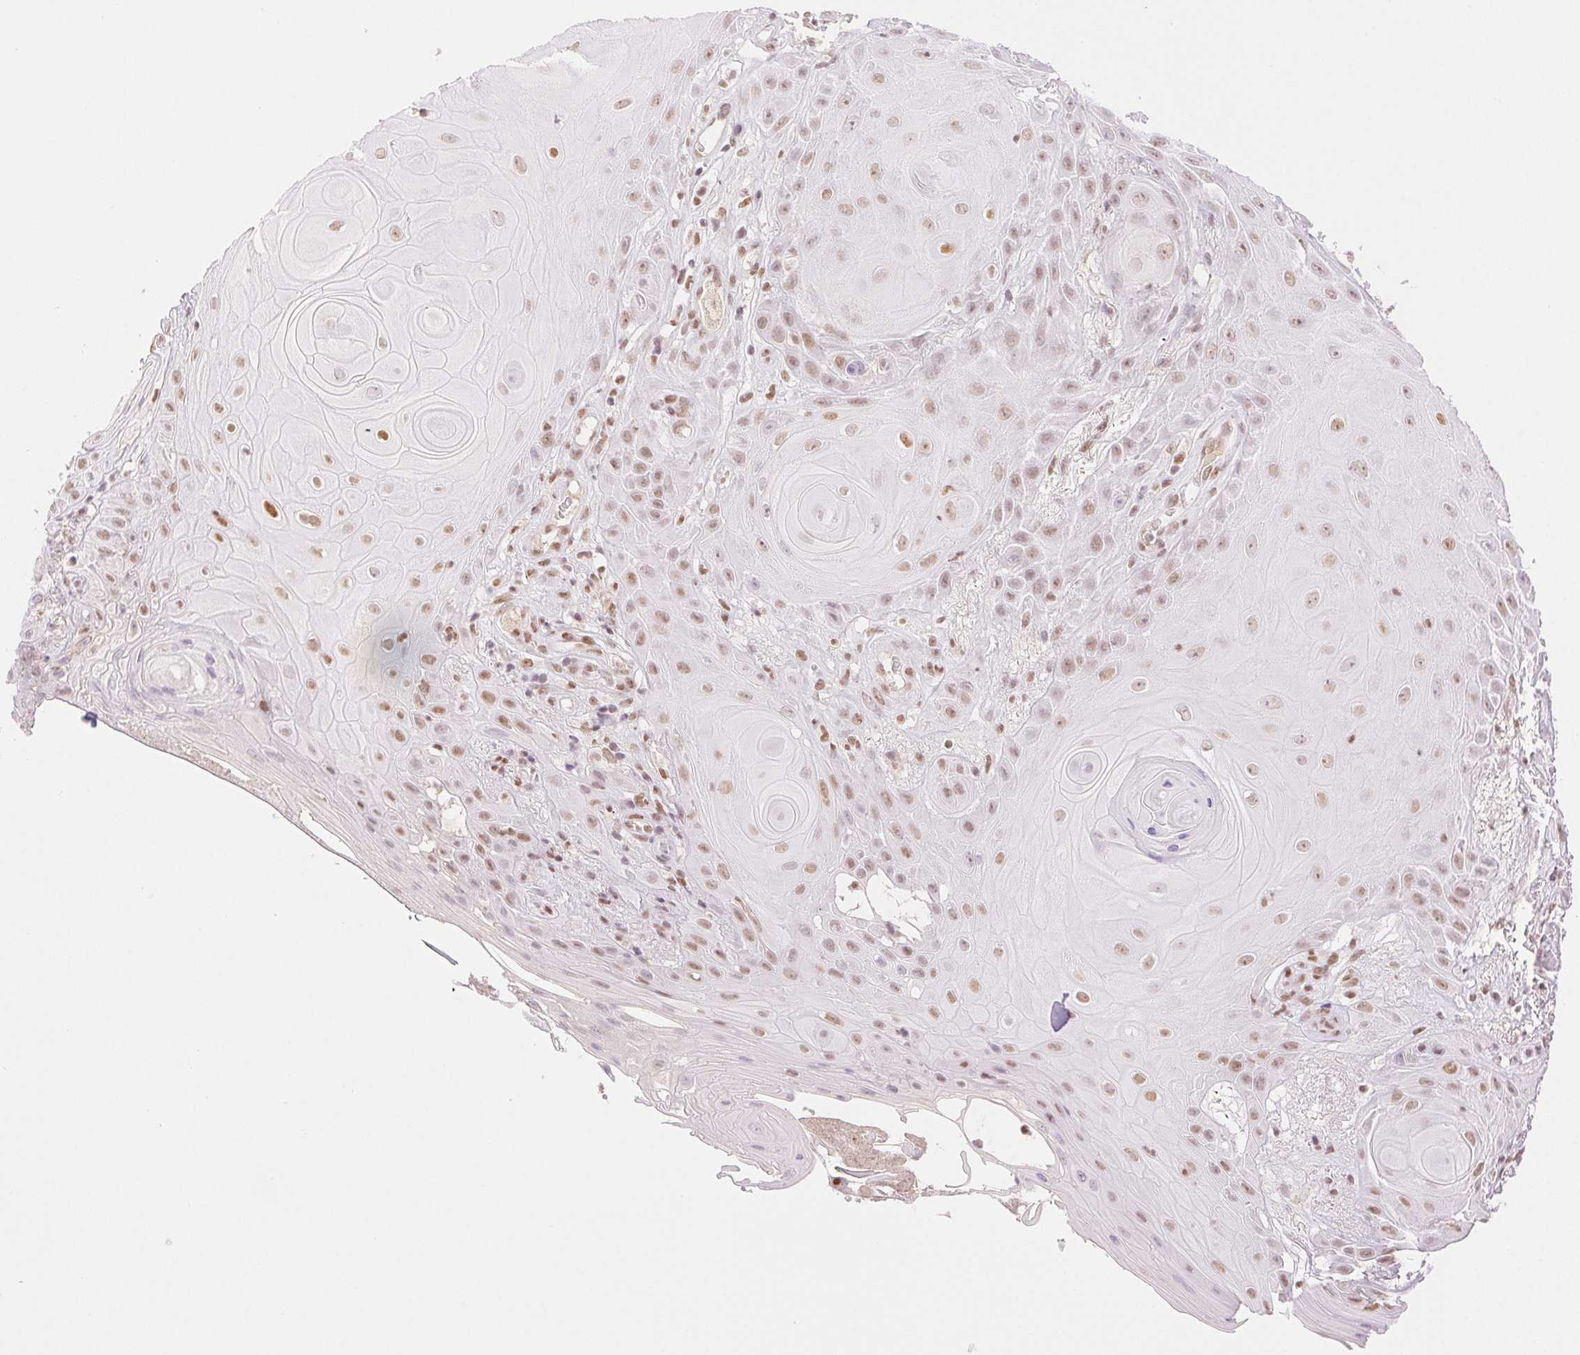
{"staining": {"intensity": "moderate", "quantity": ">75%", "location": "nuclear"}, "tissue": "skin cancer", "cell_type": "Tumor cells", "image_type": "cancer", "snomed": [{"axis": "morphology", "description": "Squamous cell carcinoma, NOS"}, {"axis": "topography", "description": "Skin"}], "caption": "Squamous cell carcinoma (skin) tissue exhibits moderate nuclear expression in about >75% of tumor cells", "gene": "H2AZ2", "patient": {"sex": "male", "age": 62}}